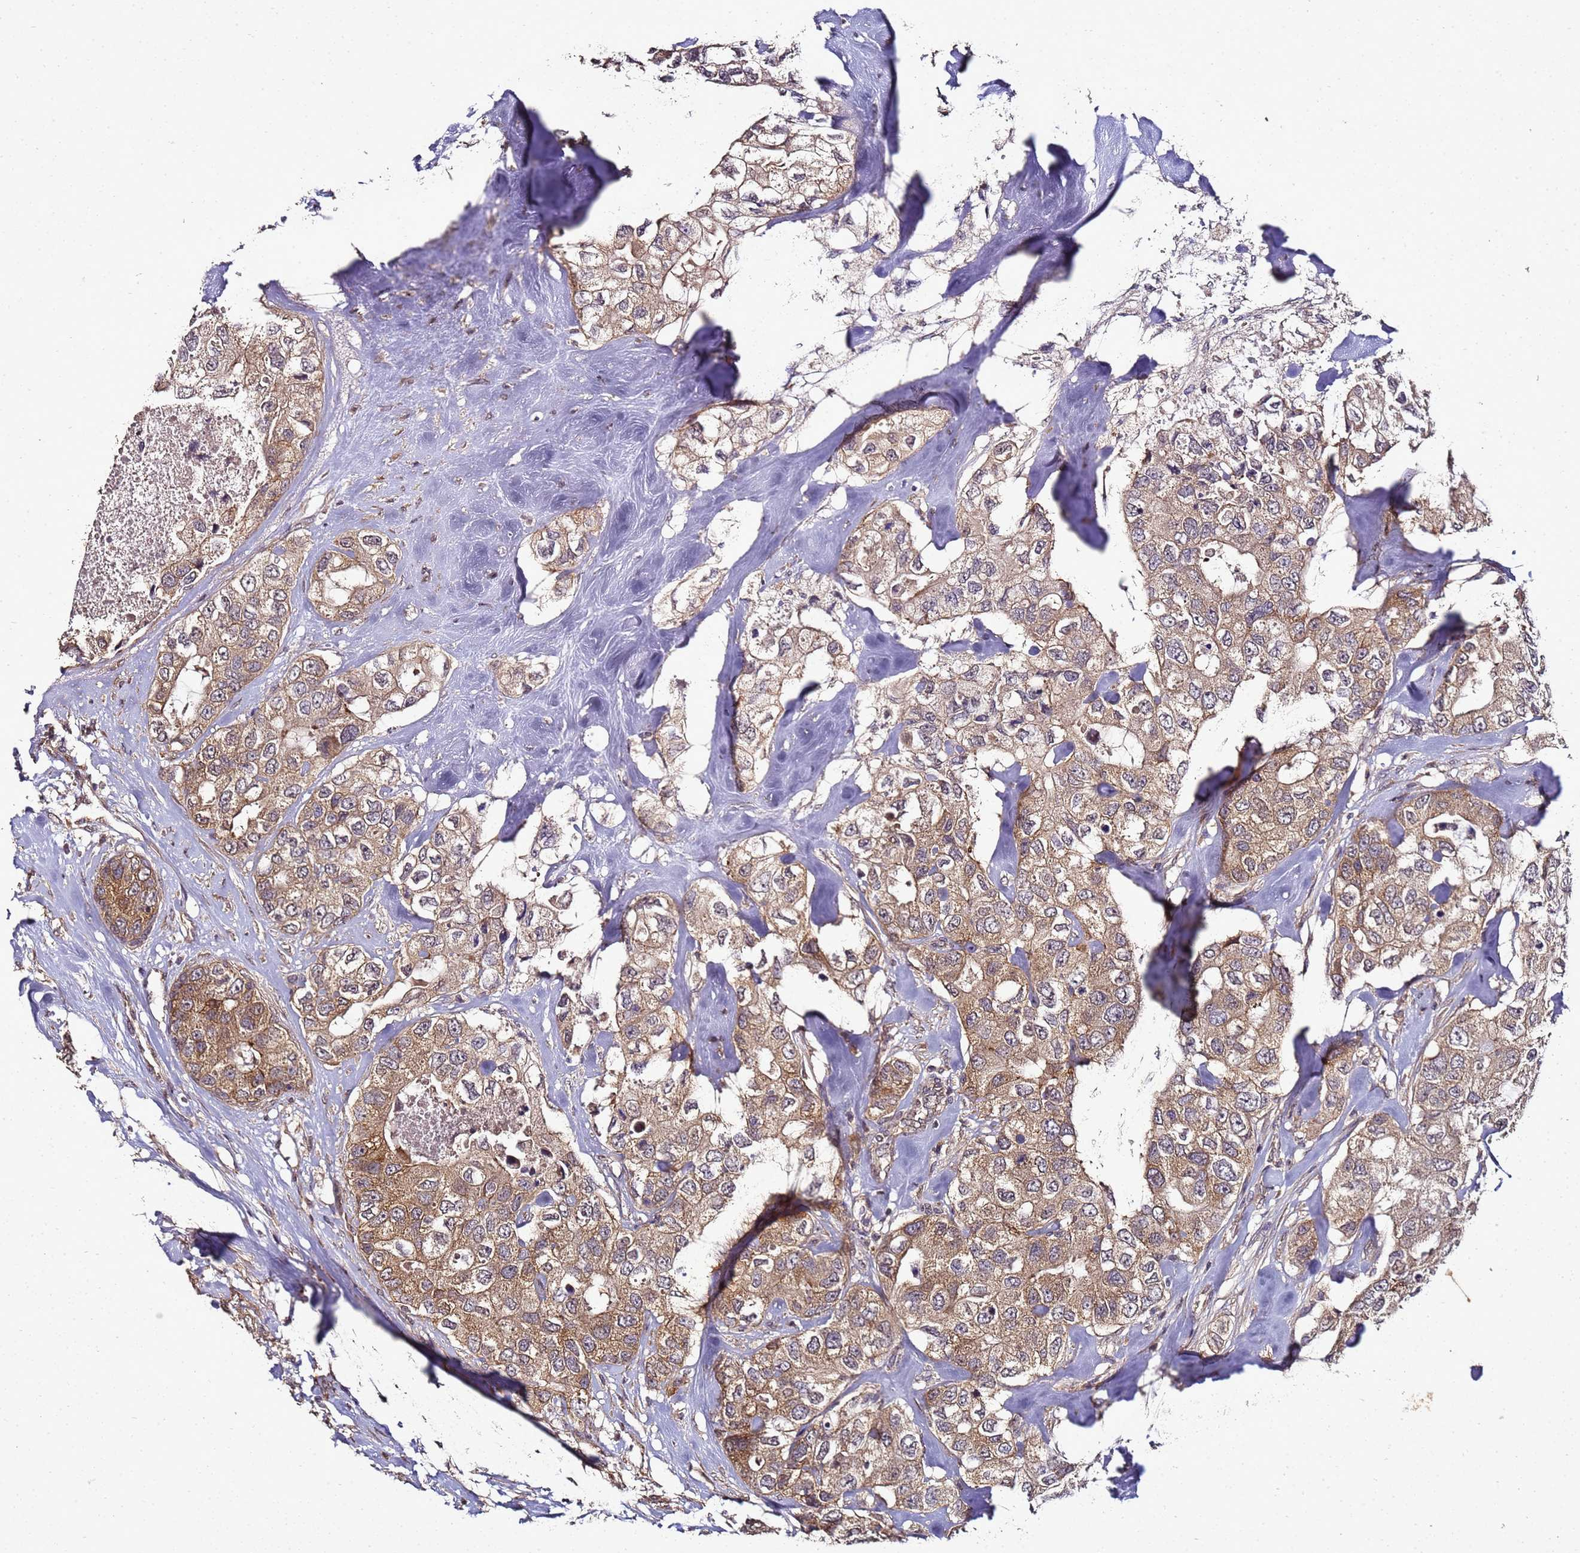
{"staining": {"intensity": "moderate", "quantity": ">75%", "location": "cytoplasmic/membranous"}, "tissue": "breast cancer", "cell_type": "Tumor cells", "image_type": "cancer", "snomed": [{"axis": "morphology", "description": "Duct carcinoma"}, {"axis": "topography", "description": "Breast"}], "caption": "A brown stain shows moderate cytoplasmic/membranous positivity of a protein in invasive ductal carcinoma (breast) tumor cells. (Brightfield microscopy of DAB IHC at high magnification).", "gene": "ANKRD17", "patient": {"sex": "female", "age": 62}}